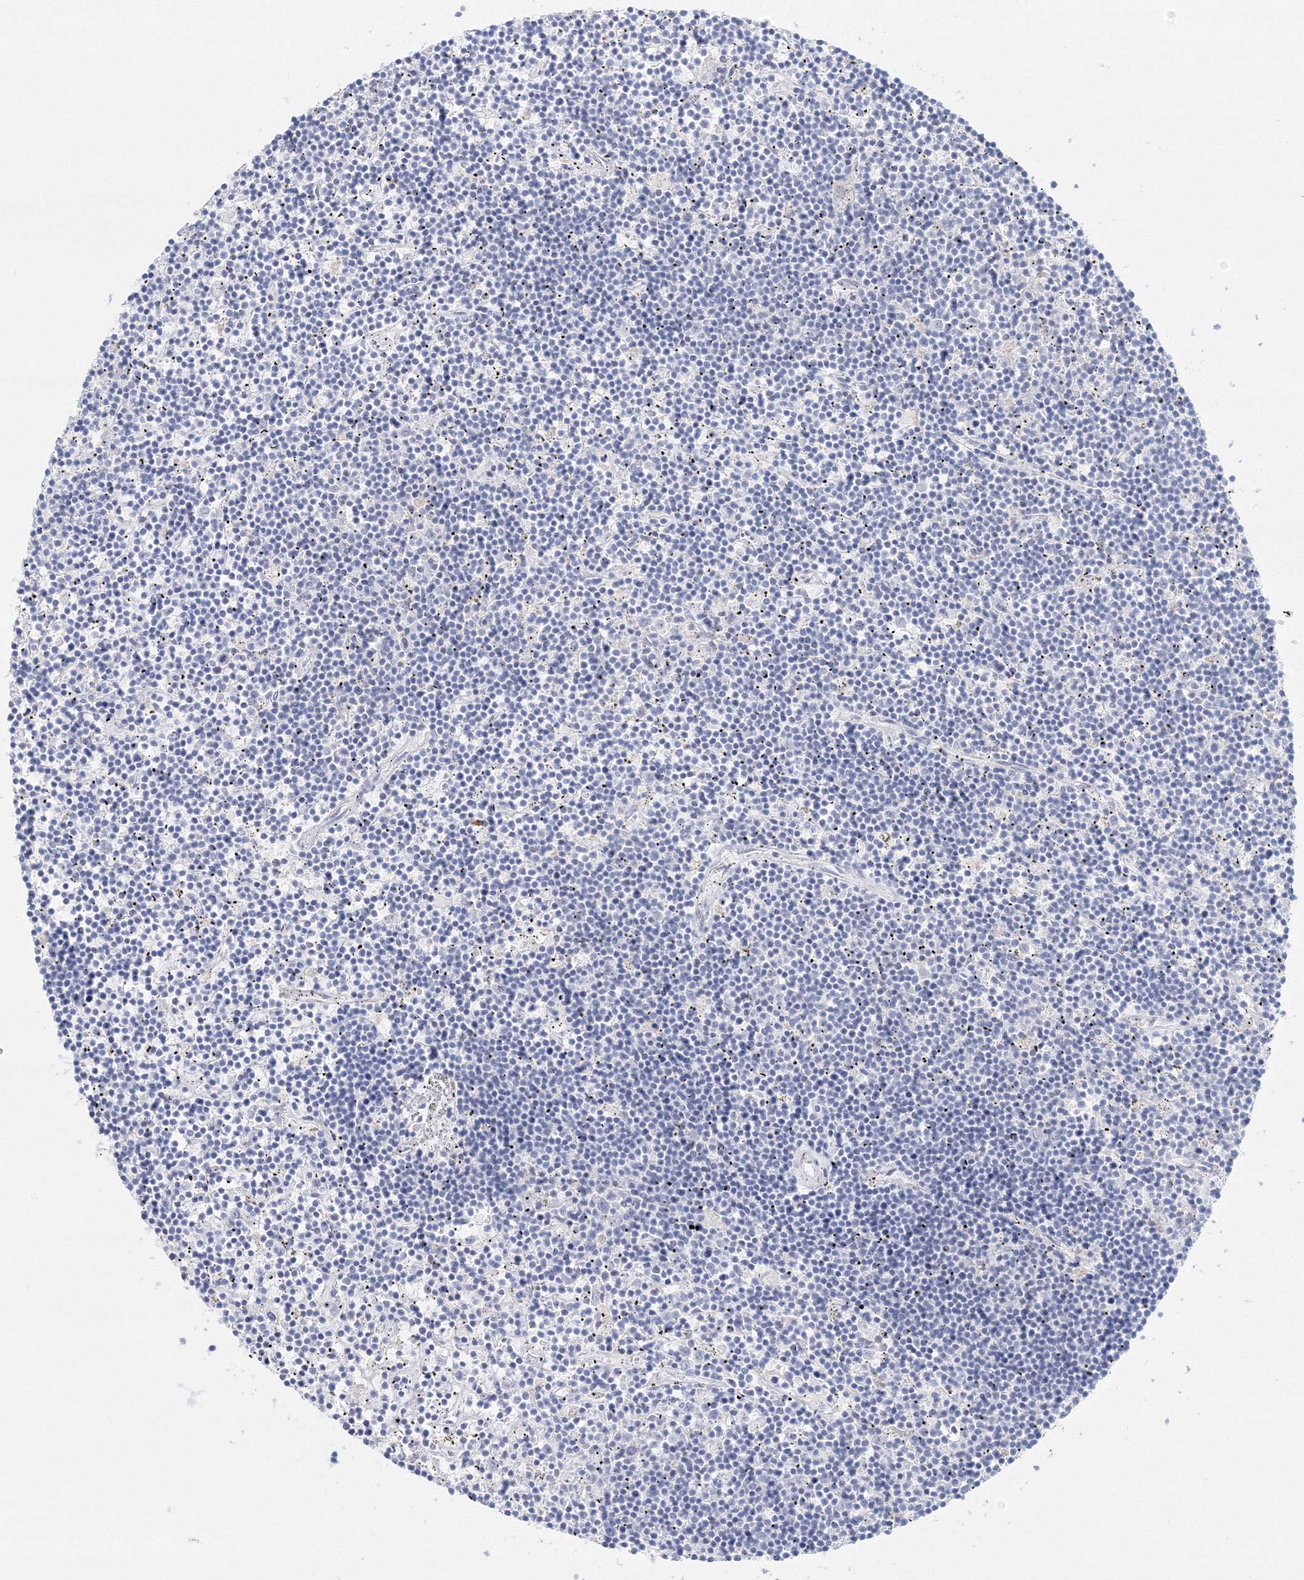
{"staining": {"intensity": "negative", "quantity": "none", "location": "none"}, "tissue": "lymphoma", "cell_type": "Tumor cells", "image_type": "cancer", "snomed": [{"axis": "morphology", "description": "Malignant lymphoma, non-Hodgkin's type, Low grade"}, {"axis": "topography", "description": "Spleen"}], "caption": "A photomicrograph of low-grade malignant lymphoma, non-Hodgkin's type stained for a protein reveals no brown staining in tumor cells.", "gene": "VSIG1", "patient": {"sex": "male", "age": 76}}